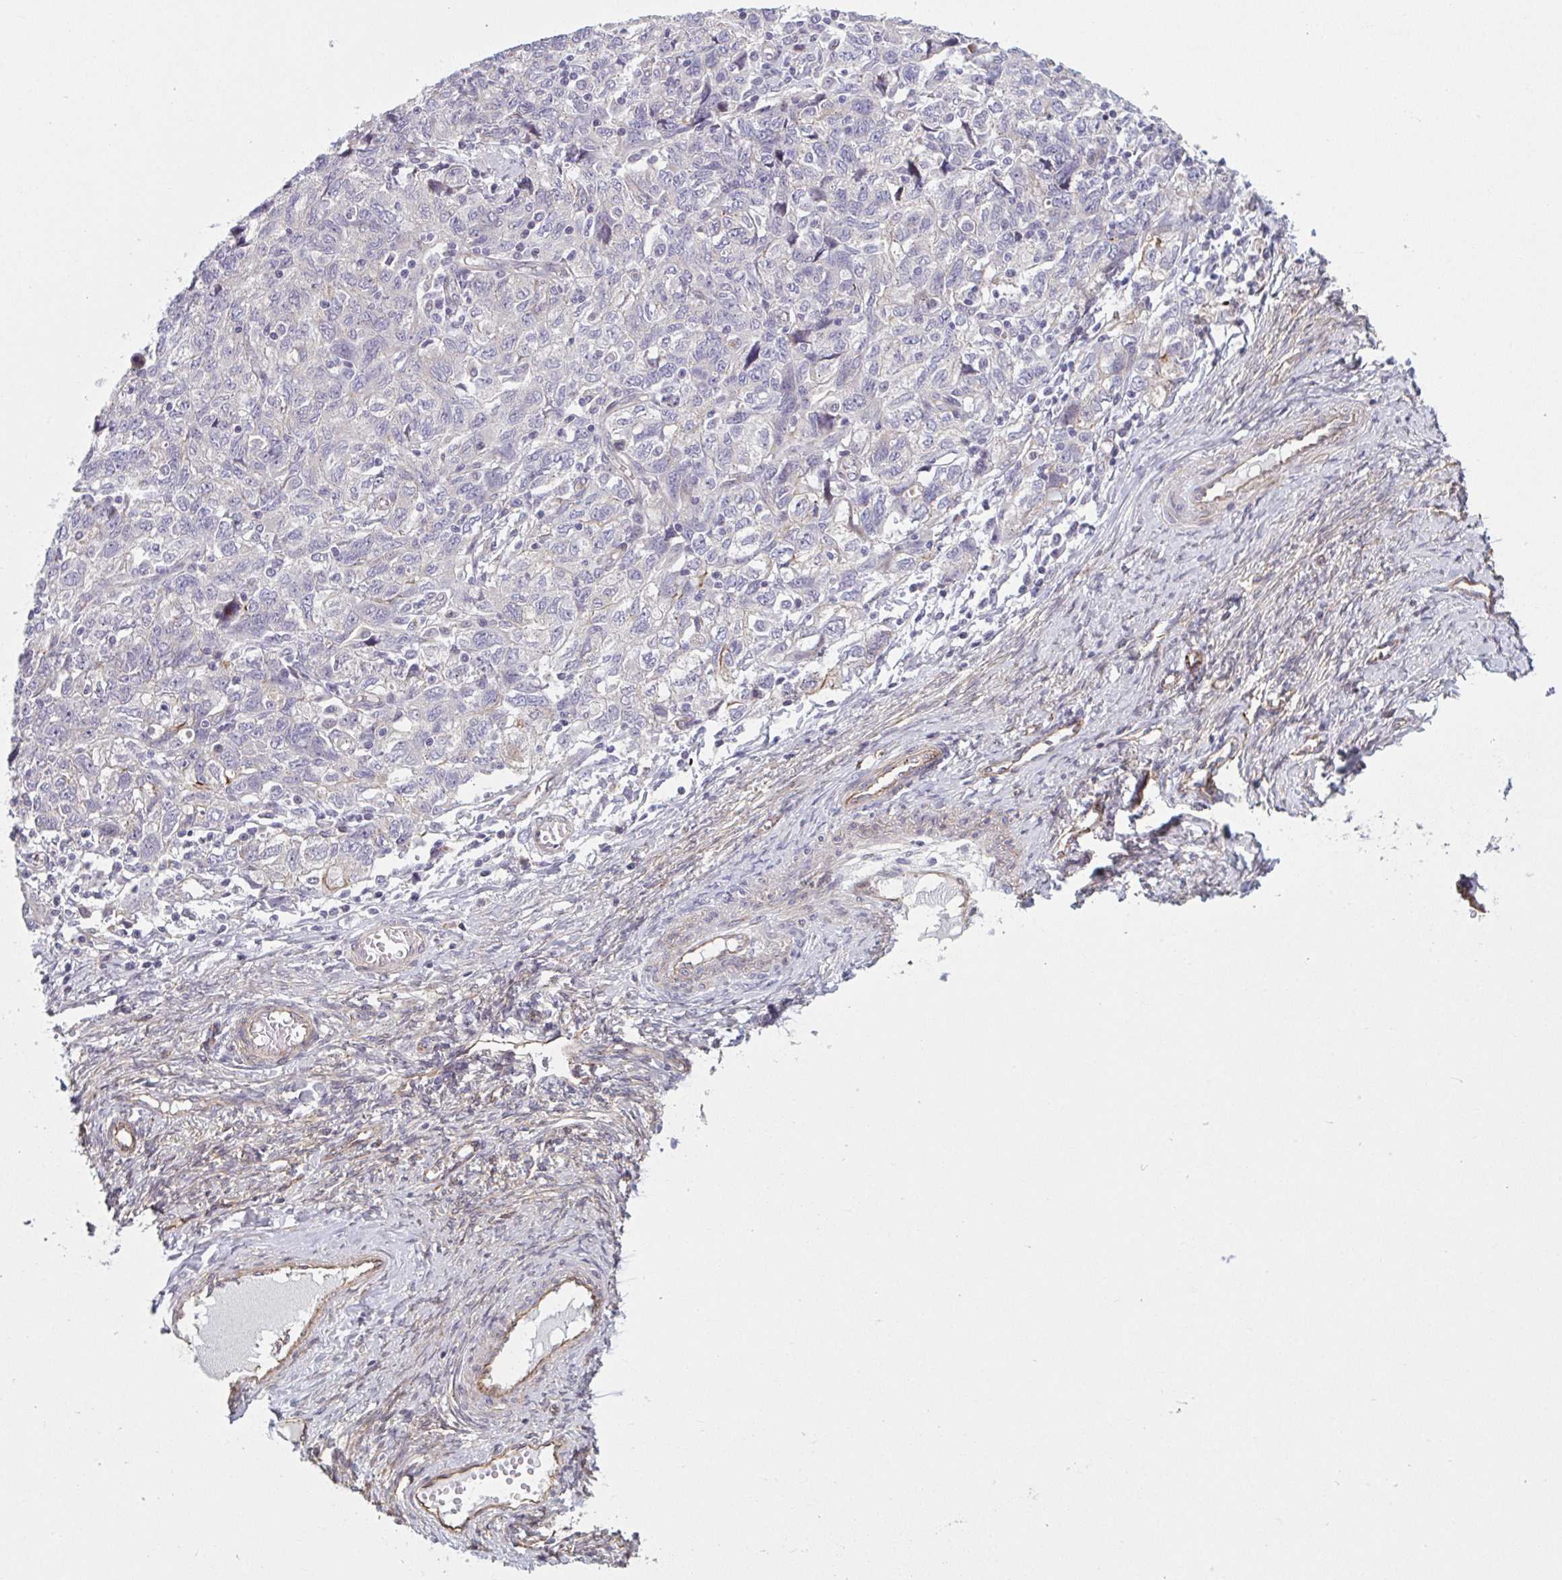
{"staining": {"intensity": "weak", "quantity": "<25%", "location": "cytoplasmic/membranous"}, "tissue": "ovarian cancer", "cell_type": "Tumor cells", "image_type": "cancer", "snomed": [{"axis": "morphology", "description": "Carcinoma, NOS"}, {"axis": "morphology", "description": "Cystadenocarcinoma, serous, NOS"}, {"axis": "topography", "description": "Ovary"}], "caption": "Tumor cells are negative for protein expression in human ovarian cancer.", "gene": "TNFSF10", "patient": {"sex": "female", "age": 69}}